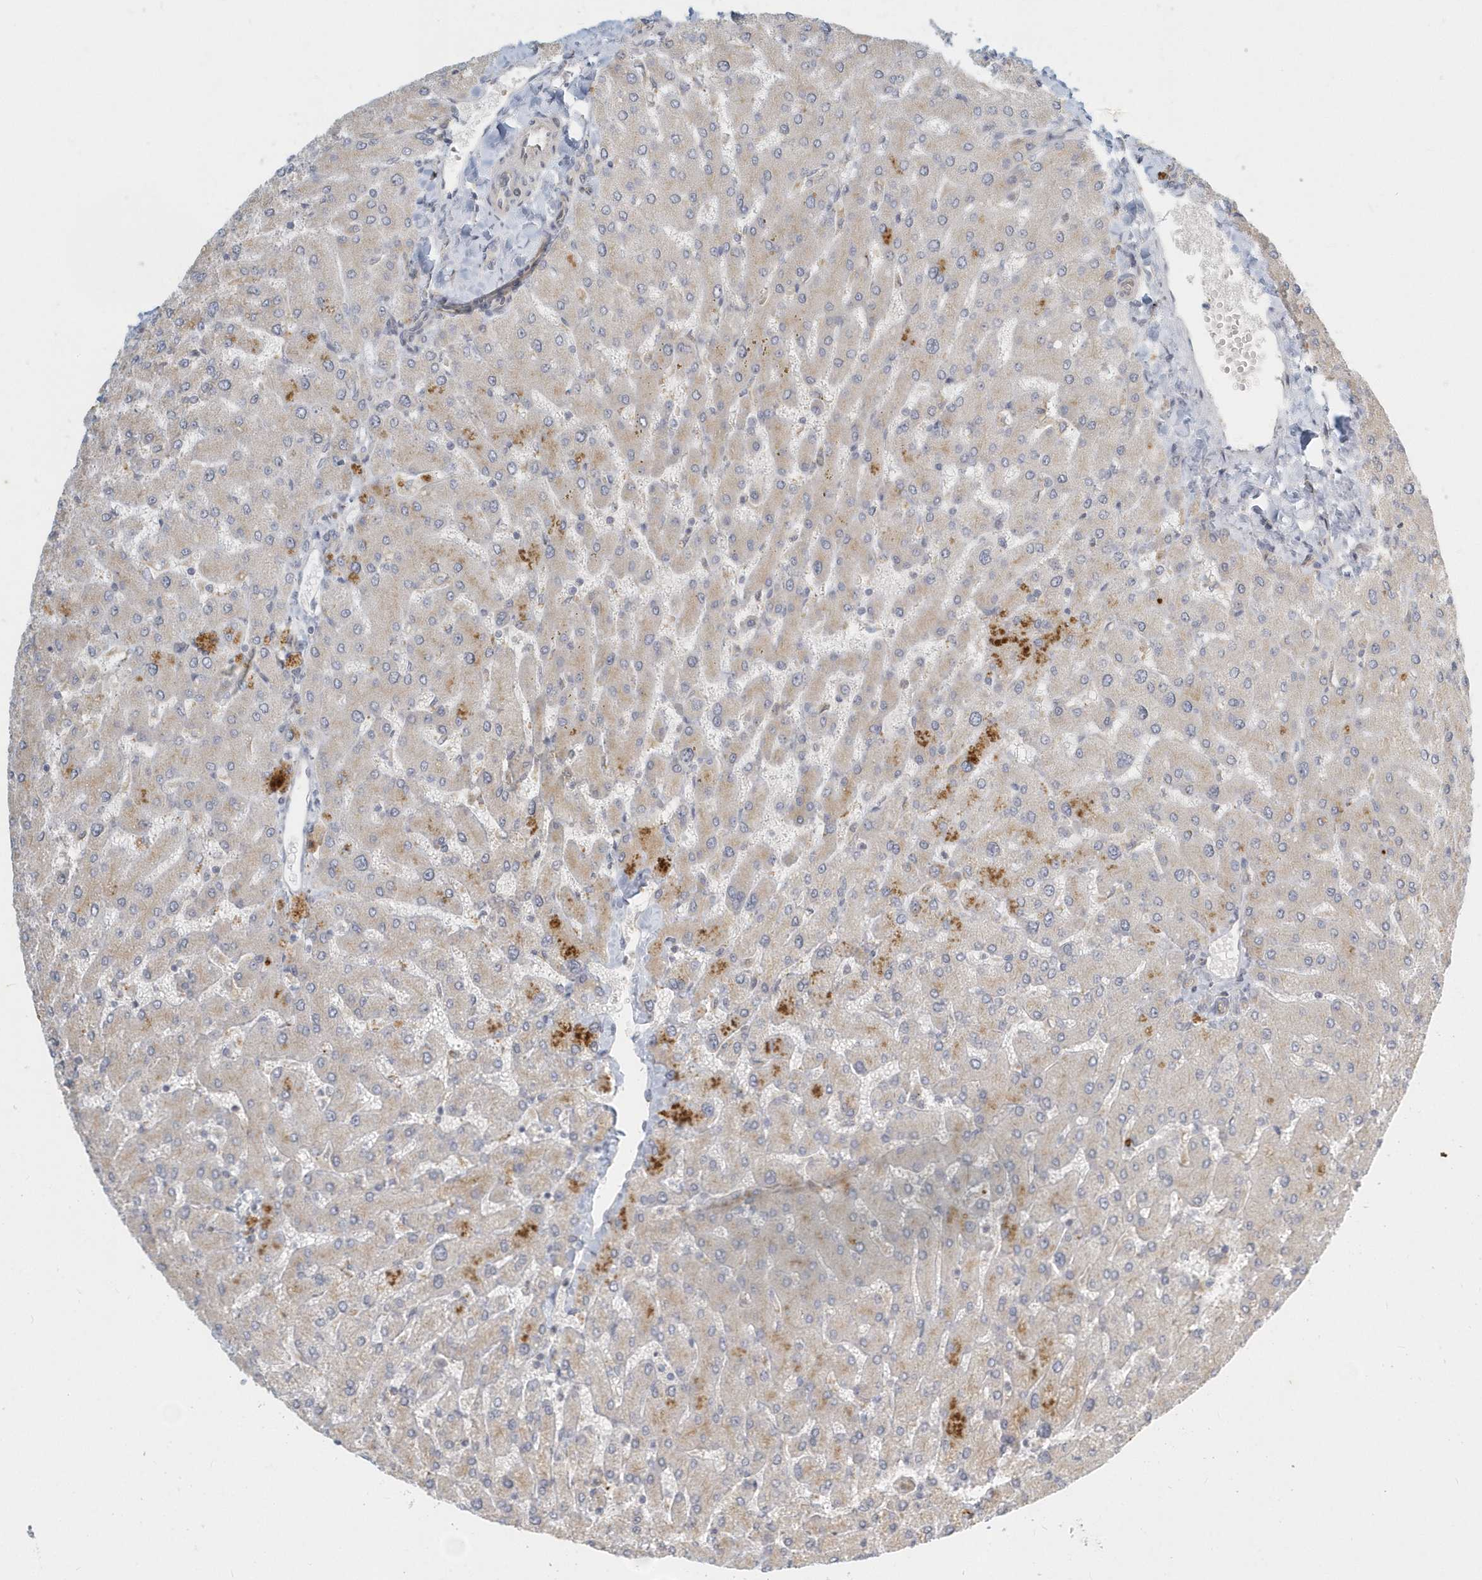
{"staining": {"intensity": "negative", "quantity": "none", "location": "none"}, "tissue": "liver", "cell_type": "Cholangiocytes", "image_type": "normal", "snomed": [{"axis": "morphology", "description": "Normal tissue, NOS"}, {"axis": "topography", "description": "Liver"}], "caption": "Cholangiocytes show no significant protein positivity in normal liver. (Brightfield microscopy of DAB IHC at high magnification).", "gene": "NAPB", "patient": {"sex": "male", "age": 55}}